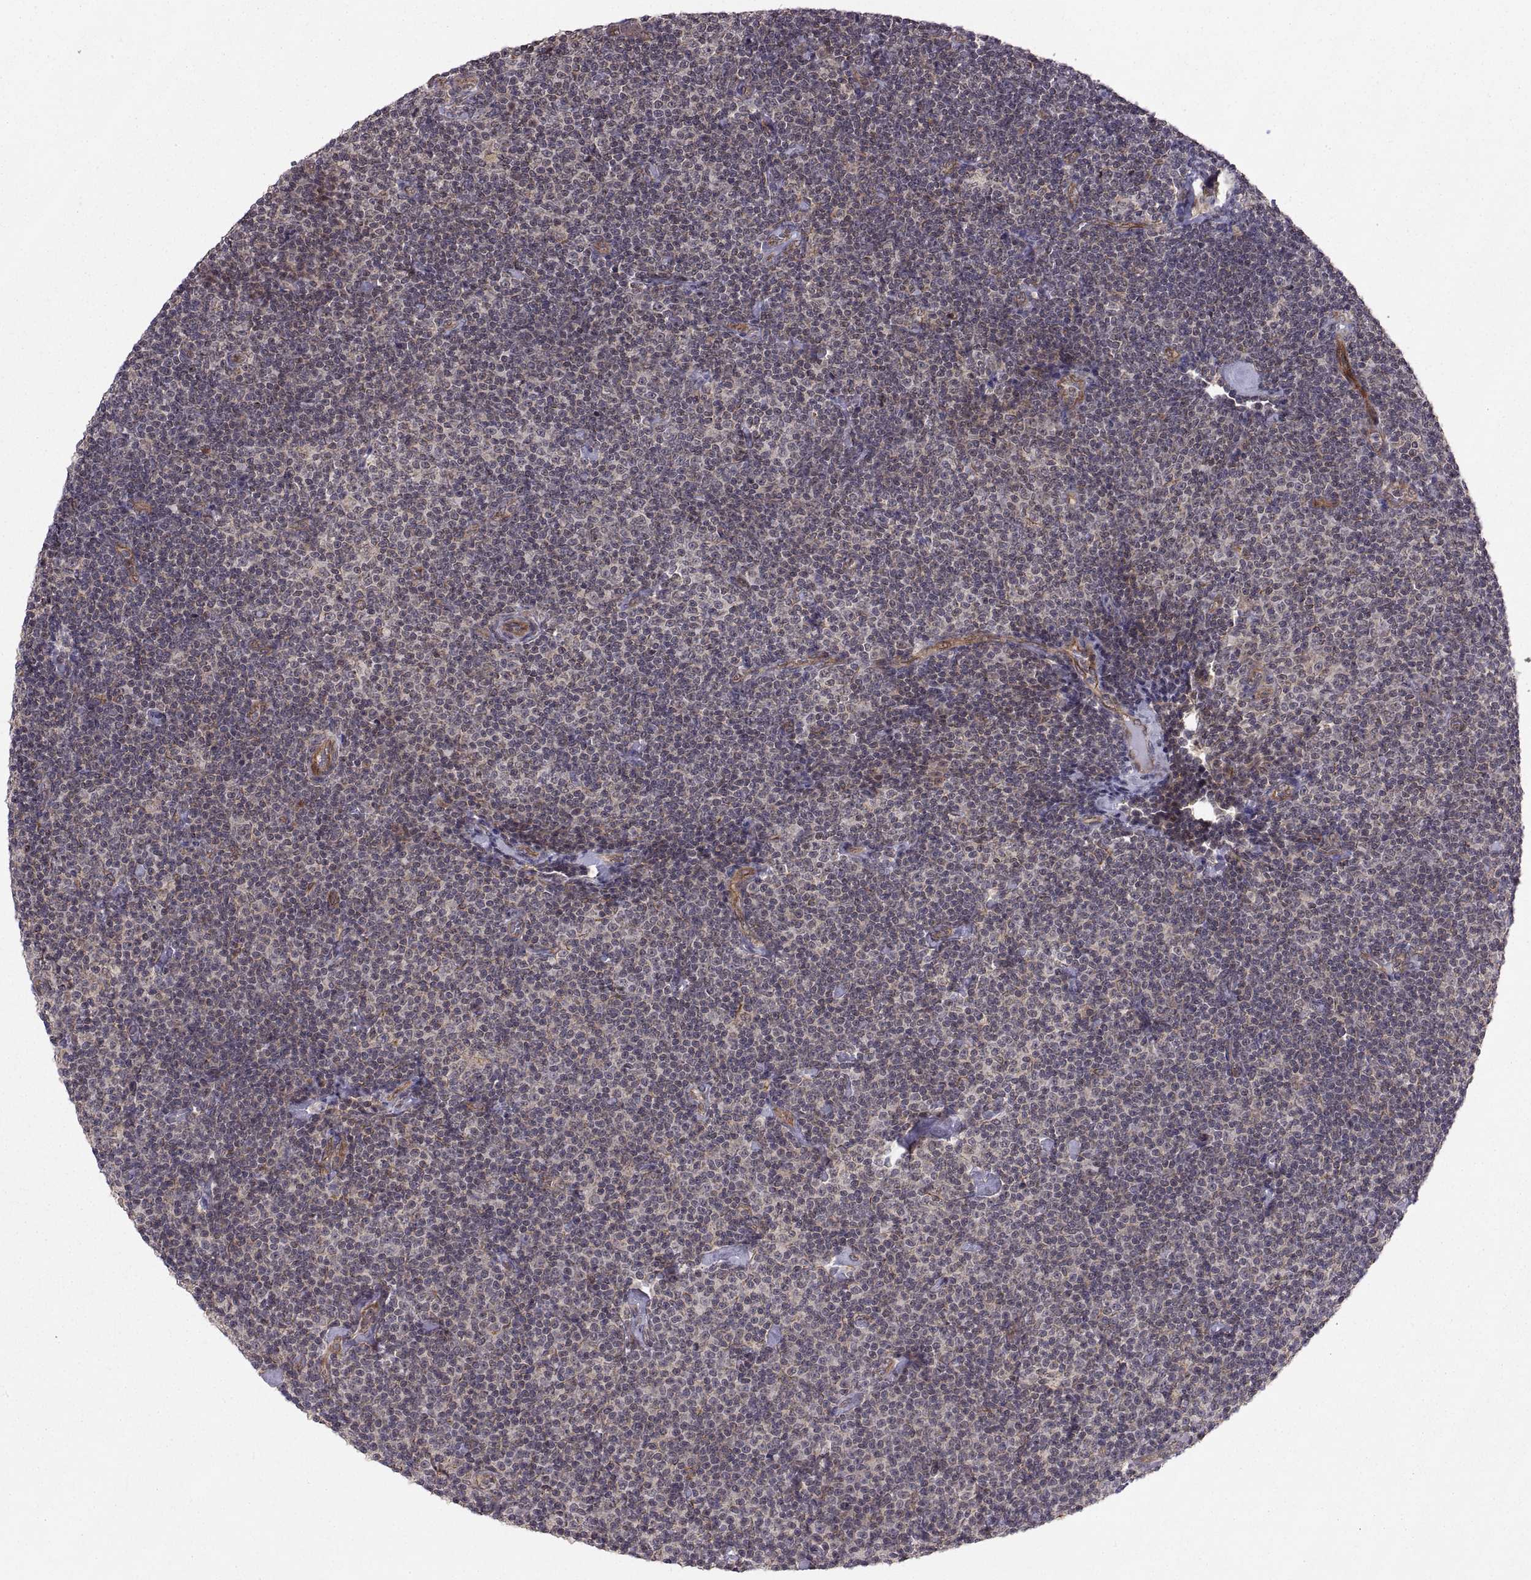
{"staining": {"intensity": "negative", "quantity": "none", "location": "none"}, "tissue": "lymphoma", "cell_type": "Tumor cells", "image_type": "cancer", "snomed": [{"axis": "morphology", "description": "Malignant lymphoma, non-Hodgkin's type, Low grade"}, {"axis": "topography", "description": "Lymph node"}], "caption": "Immunohistochemistry (IHC) of low-grade malignant lymphoma, non-Hodgkin's type exhibits no staining in tumor cells.", "gene": "ABL2", "patient": {"sex": "male", "age": 81}}